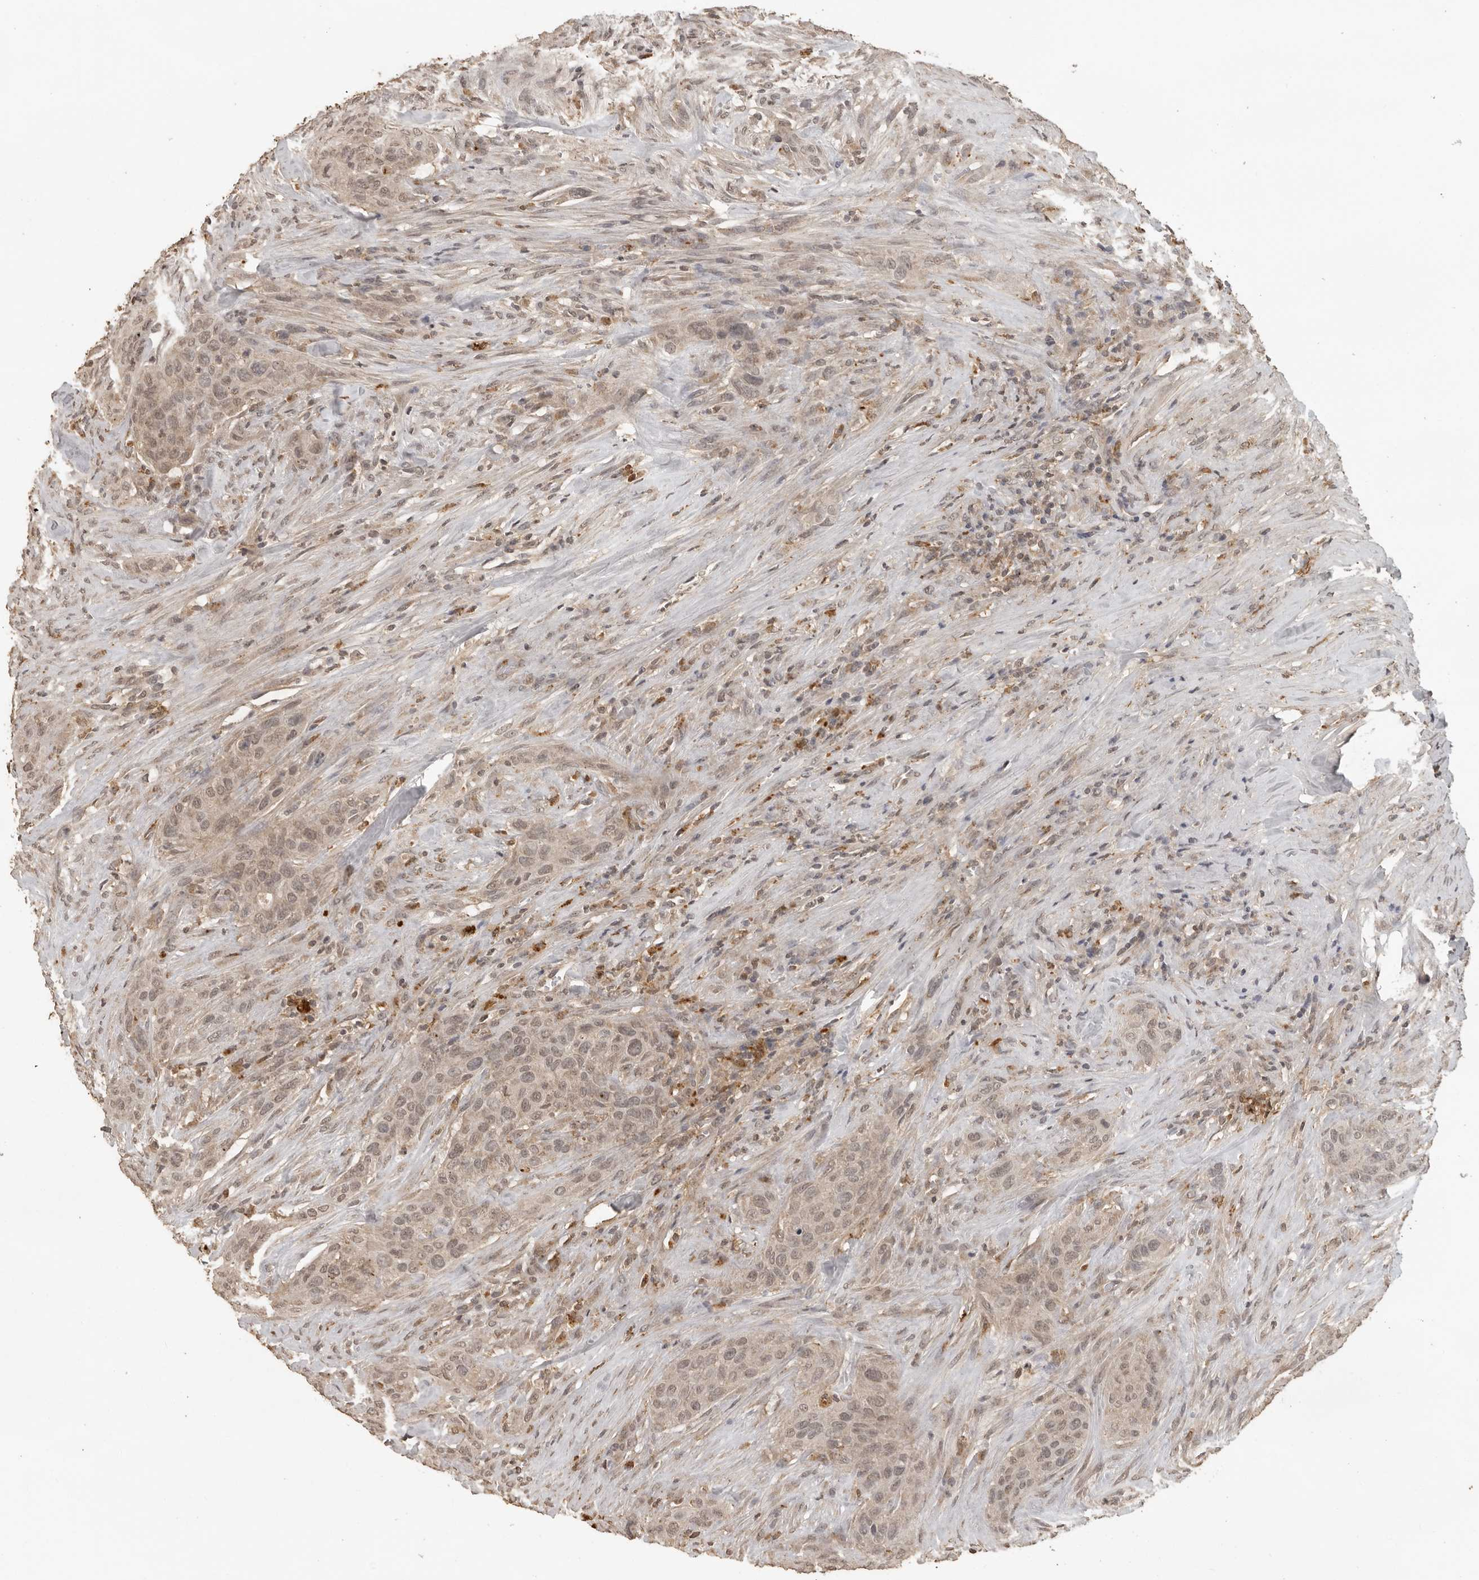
{"staining": {"intensity": "weak", "quantity": ">75%", "location": "cytoplasmic/membranous,nuclear"}, "tissue": "urothelial cancer", "cell_type": "Tumor cells", "image_type": "cancer", "snomed": [{"axis": "morphology", "description": "Urothelial carcinoma, High grade"}, {"axis": "topography", "description": "Urinary bladder"}], "caption": "The immunohistochemical stain shows weak cytoplasmic/membranous and nuclear staining in tumor cells of urothelial carcinoma (high-grade) tissue.", "gene": "CTF1", "patient": {"sex": "male", "age": 35}}